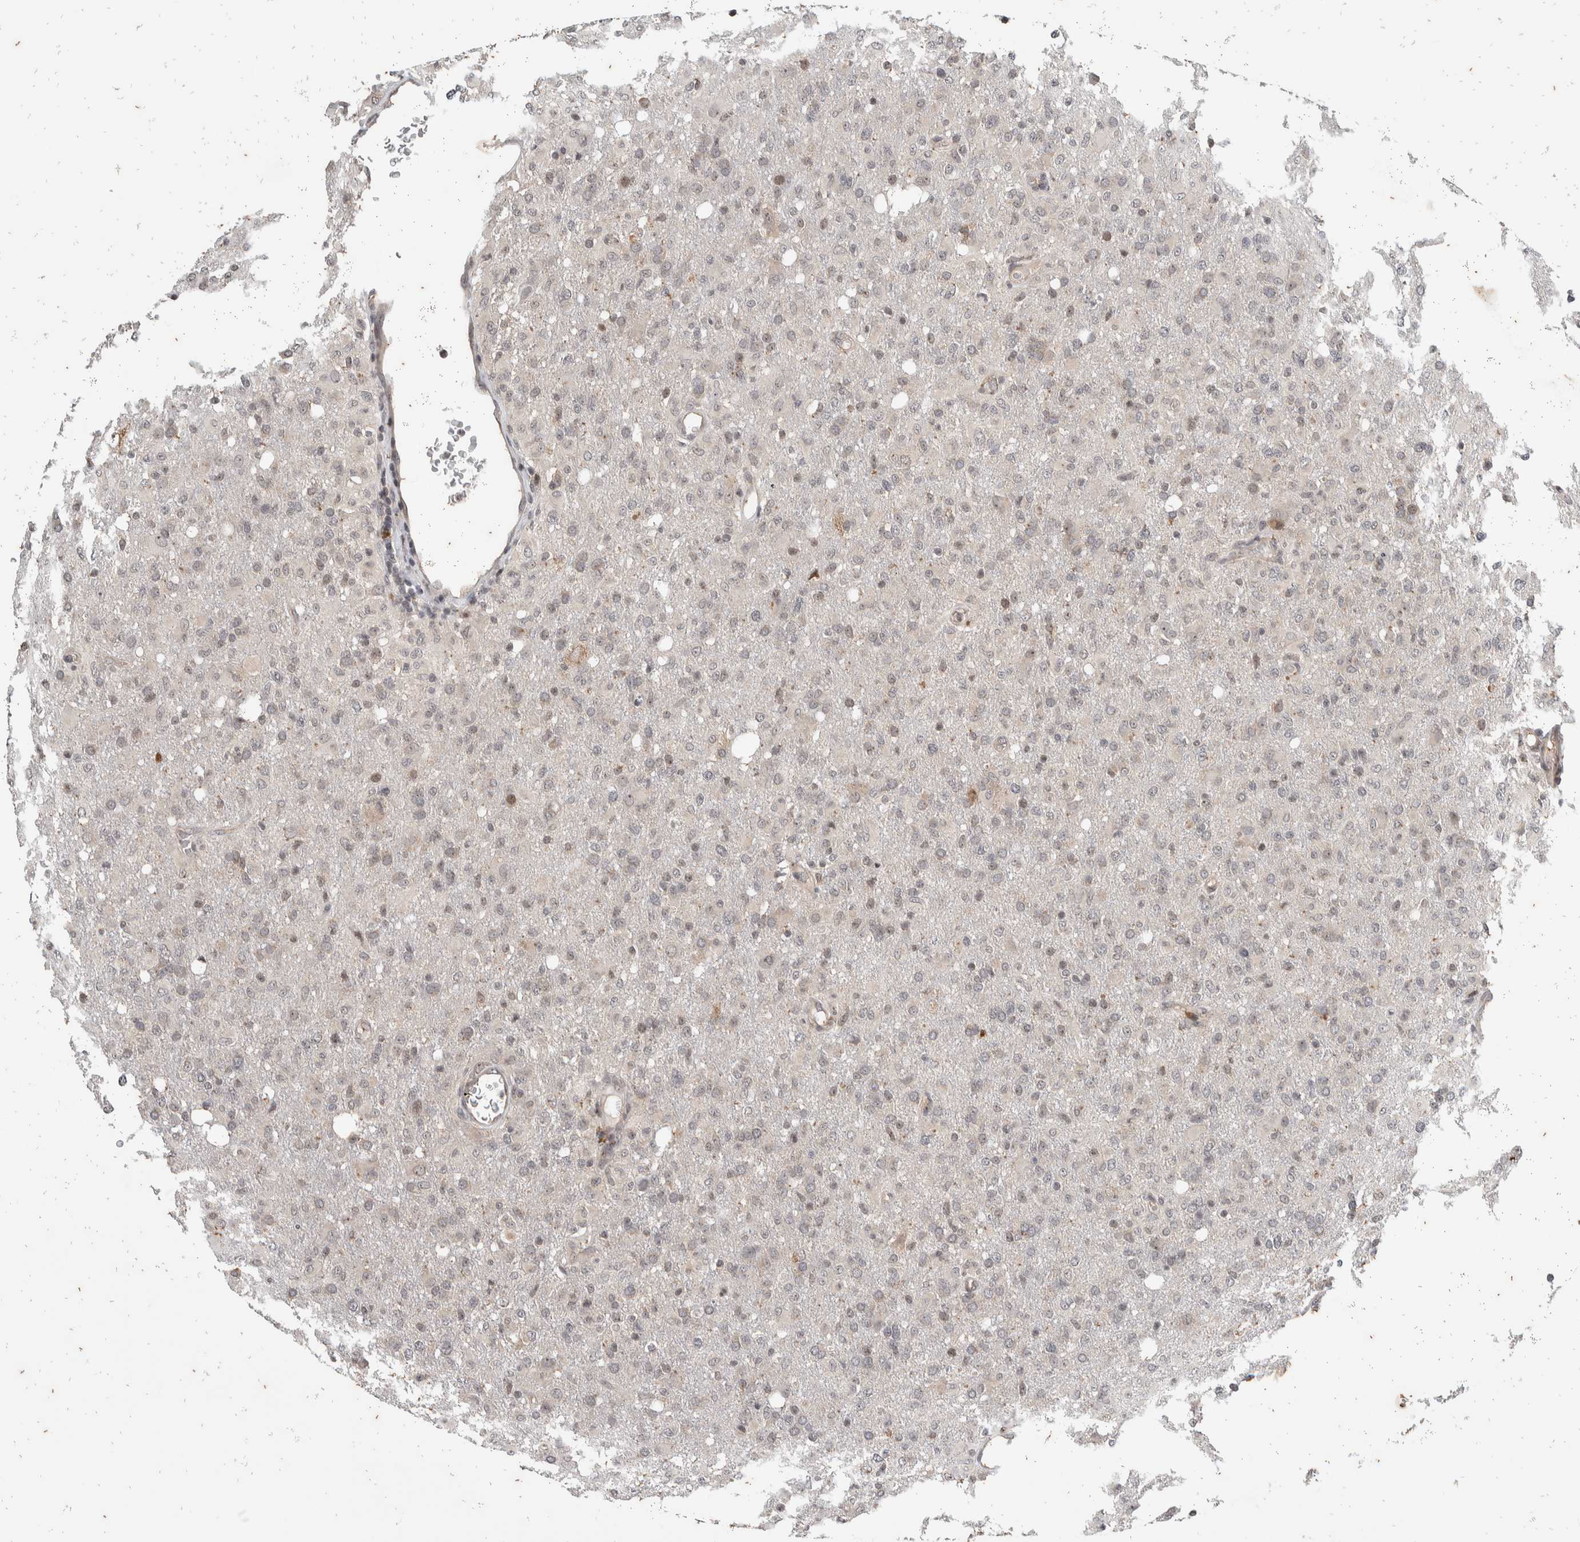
{"staining": {"intensity": "negative", "quantity": "none", "location": "none"}, "tissue": "glioma", "cell_type": "Tumor cells", "image_type": "cancer", "snomed": [{"axis": "morphology", "description": "Glioma, malignant, High grade"}, {"axis": "topography", "description": "Brain"}], "caption": "Tumor cells show no significant expression in glioma.", "gene": "ATXN7L1", "patient": {"sex": "female", "age": 57}}